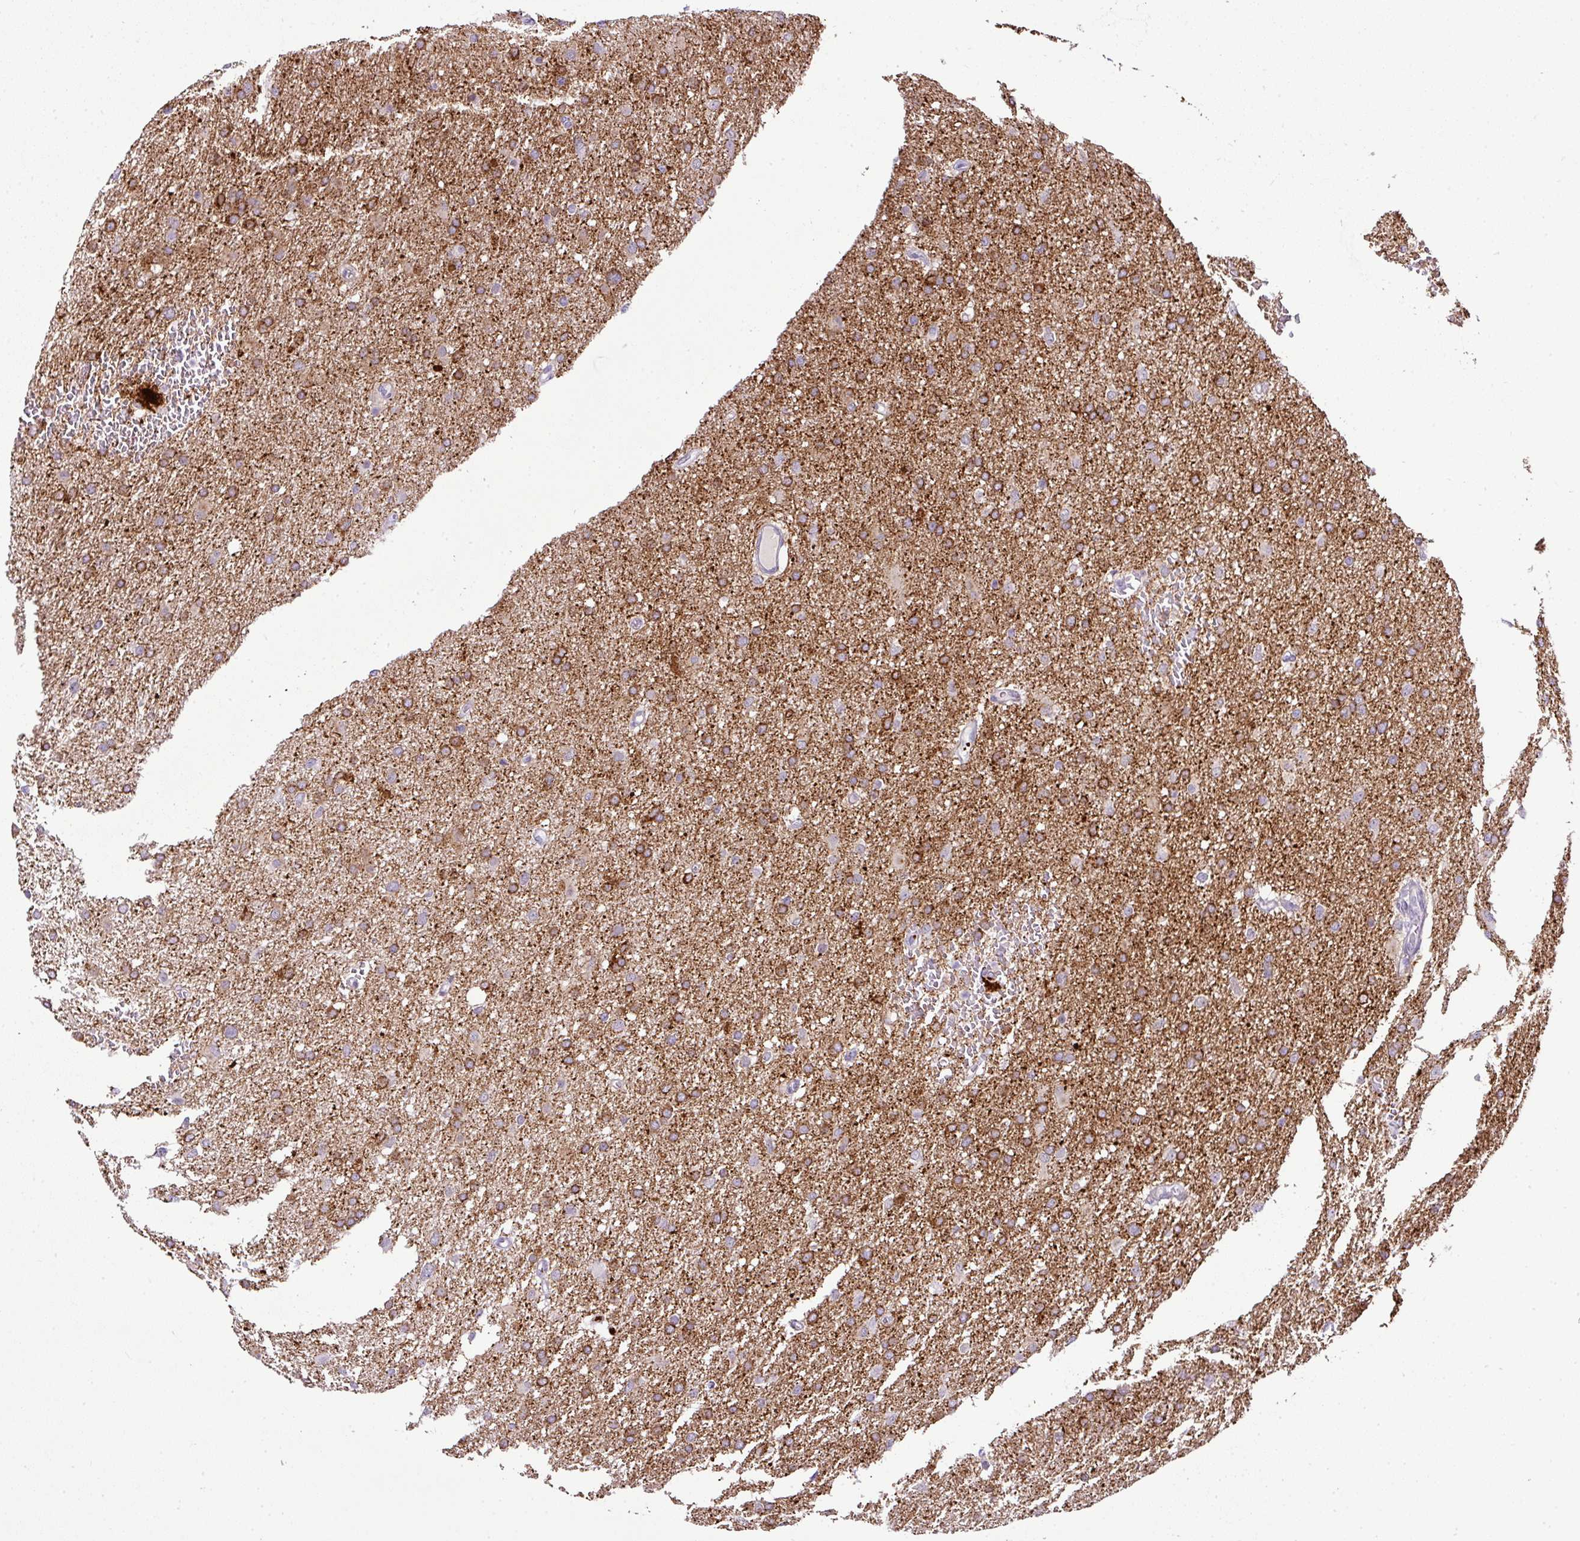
{"staining": {"intensity": "moderate", "quantity": "25%-75%", "location": "cytoplasmic/membranous"}, "tissue": "glioma", "cell_type": "Tumor cells", "image_type": "cancer", "snomed": [{"axis": "morphology", "description": "Glioma, malignant, High grade"}, {"axis": "topography", "description": "Cerebral cortex"}], "caption": "Moderate cytoplasmic/membranous expression is present in approximately 25%-75% of tumor cells in malignant high-grade glioma. The staining was performed using DAB (3,3'-diaminobenzidine), with brown indicating positive protein expression. Nuclei are stained blue with hematoxylin.", "gene": "CMTM5", "patient": {"sex": "female", "age": 36}}